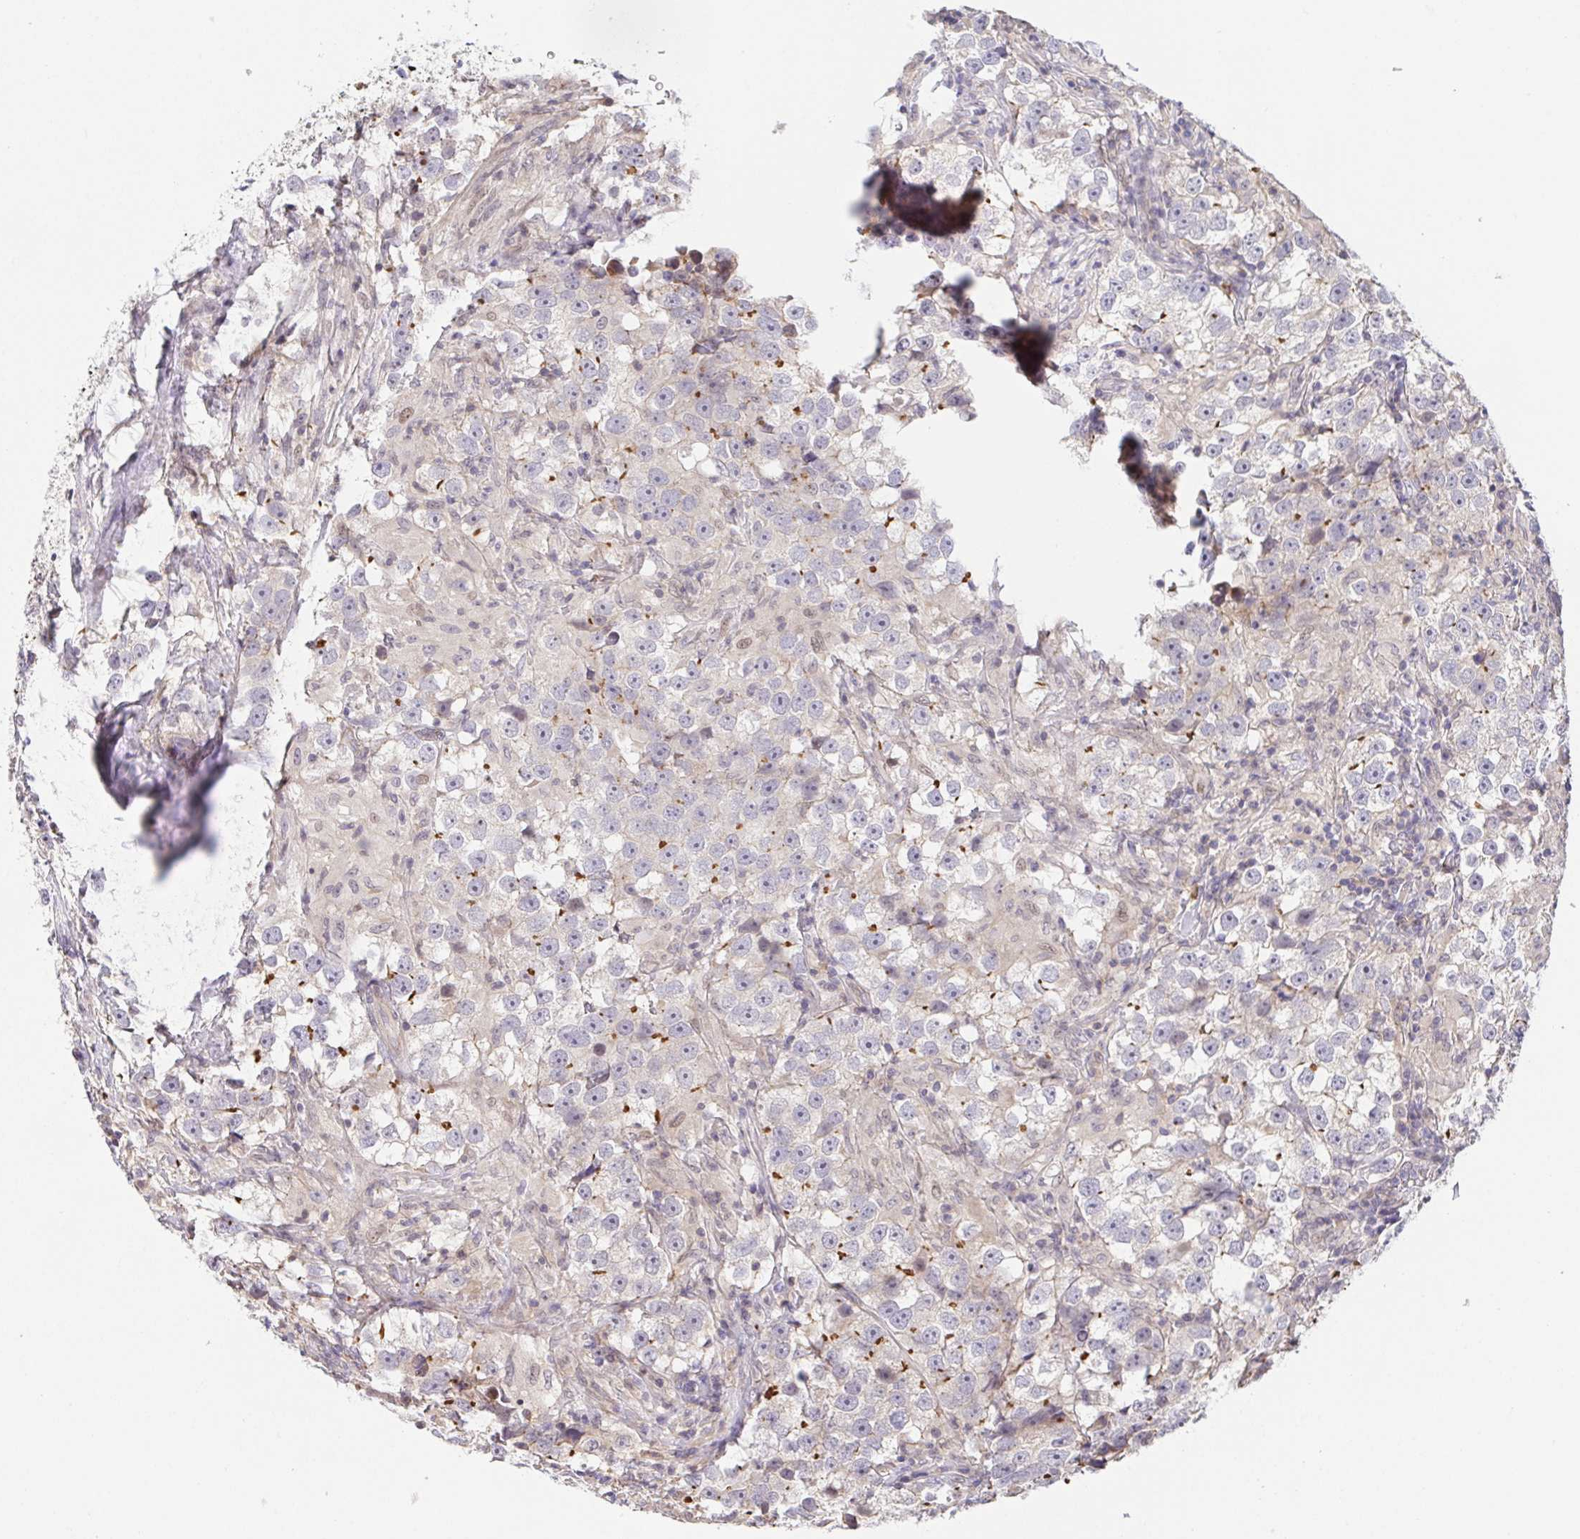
{"staining": {"intensity": "moderate", "quantity": "<25%", "location": "cytoplasmic/membranous"}, "tissue": "testis cancer", "cell_type": "Tumor cells", "image_type": "cancer", "snomed": [{"axis": "morphology", "description": "Seminoma, NOS"}, {"axis": "topography", "description": "Testis"}], "caption": "High-magnification brightfield microscopy of testis cancer stained with DAB (3,3'-diaminobenzidine) (brown) and counterstained with hematoxylin (blue). tumor cells exhibit moderate cytoplasmic/membranous staining is identified in approximately<25% of cells.", "gene": "PREPL", "patient": {"sex": "male", "age": 46}}